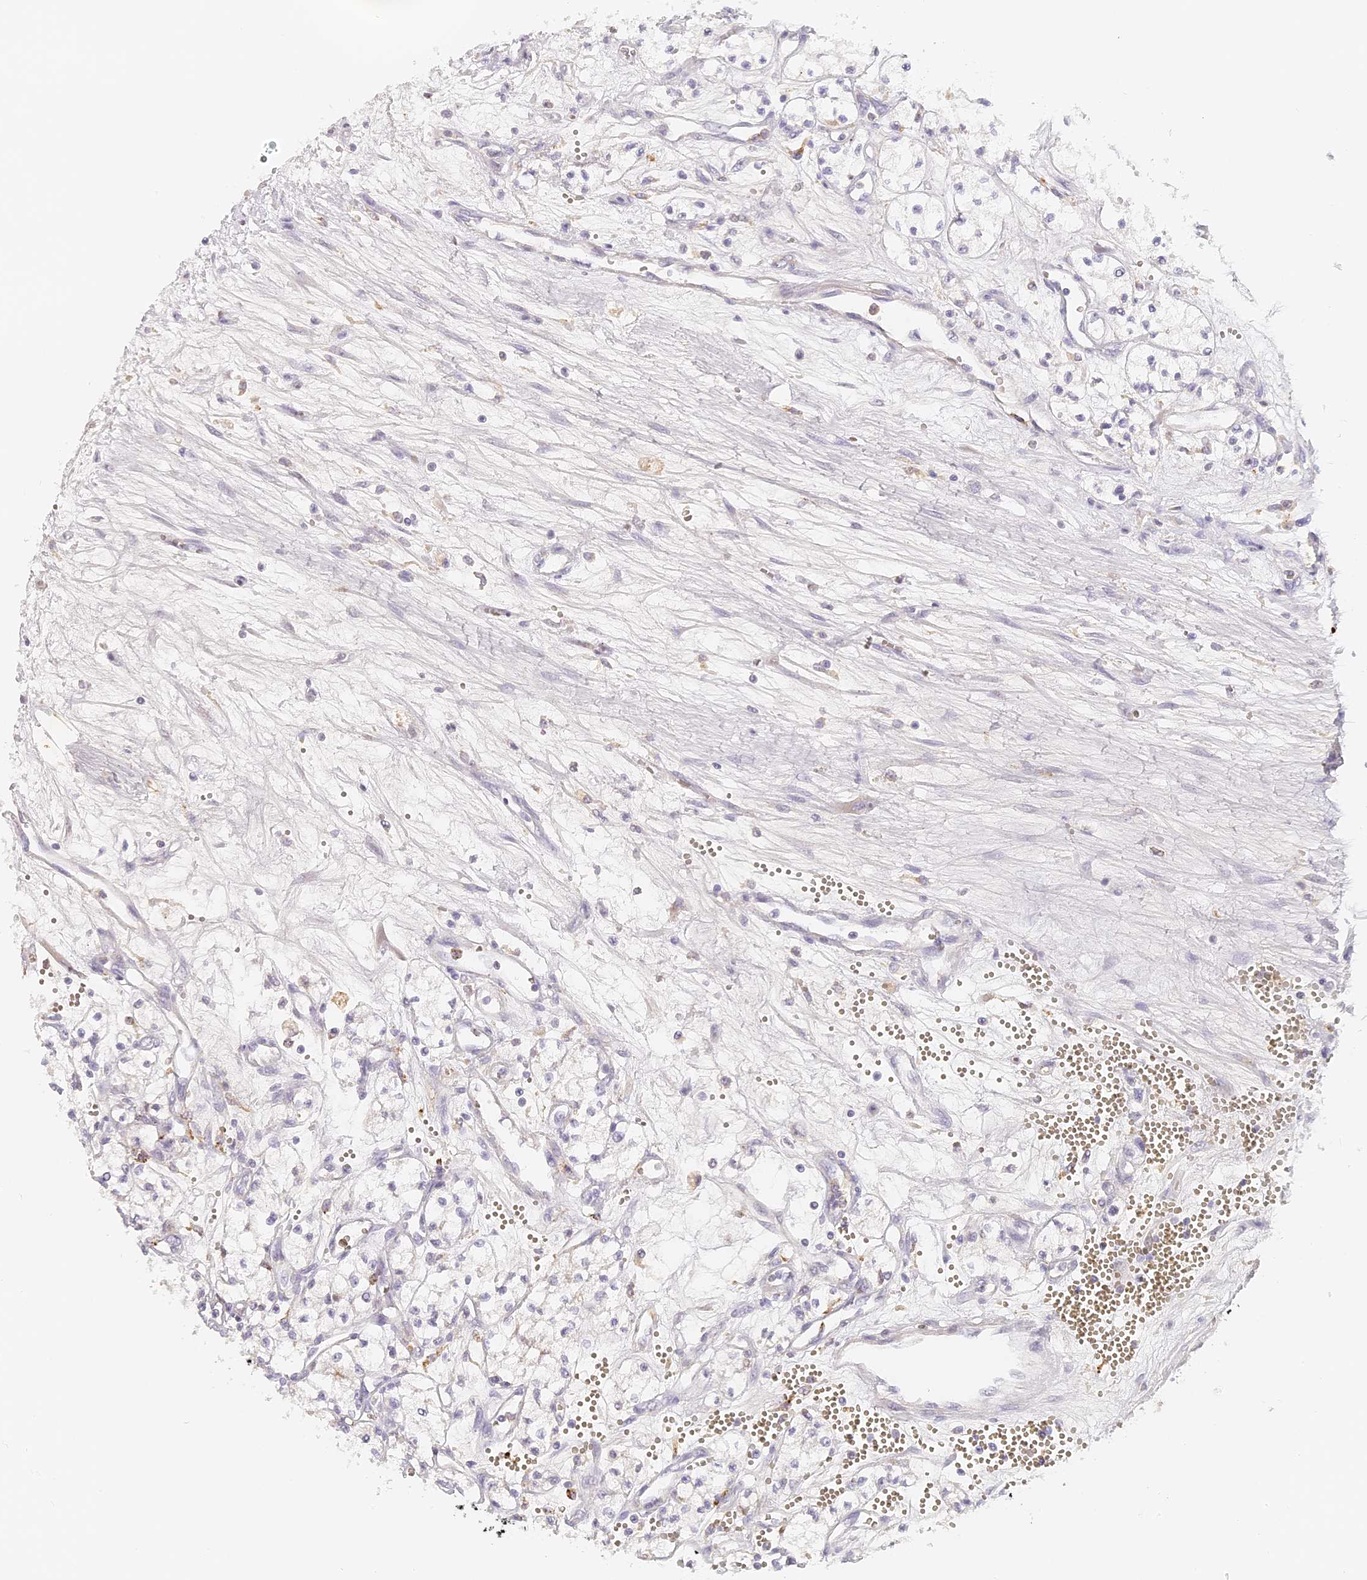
{"staining": {"intensity": "negative", "quantity": "none", "location": "none"}, "tissue": "renal cancer", "cell_type": "Tumor cells", "image_type": "cancer", "snomed": [{"axis": "morphology", "description": "Adenocarcinoma, NOS"}, {"axis": "topography", "description": "Kidney"}], "caption": "This is an immunohistochemistry photomicrograph of renal cancer. There is no staining in tumor cells.", "gene": "ELL3", "patient": {"sex": "male", "age": 59}}